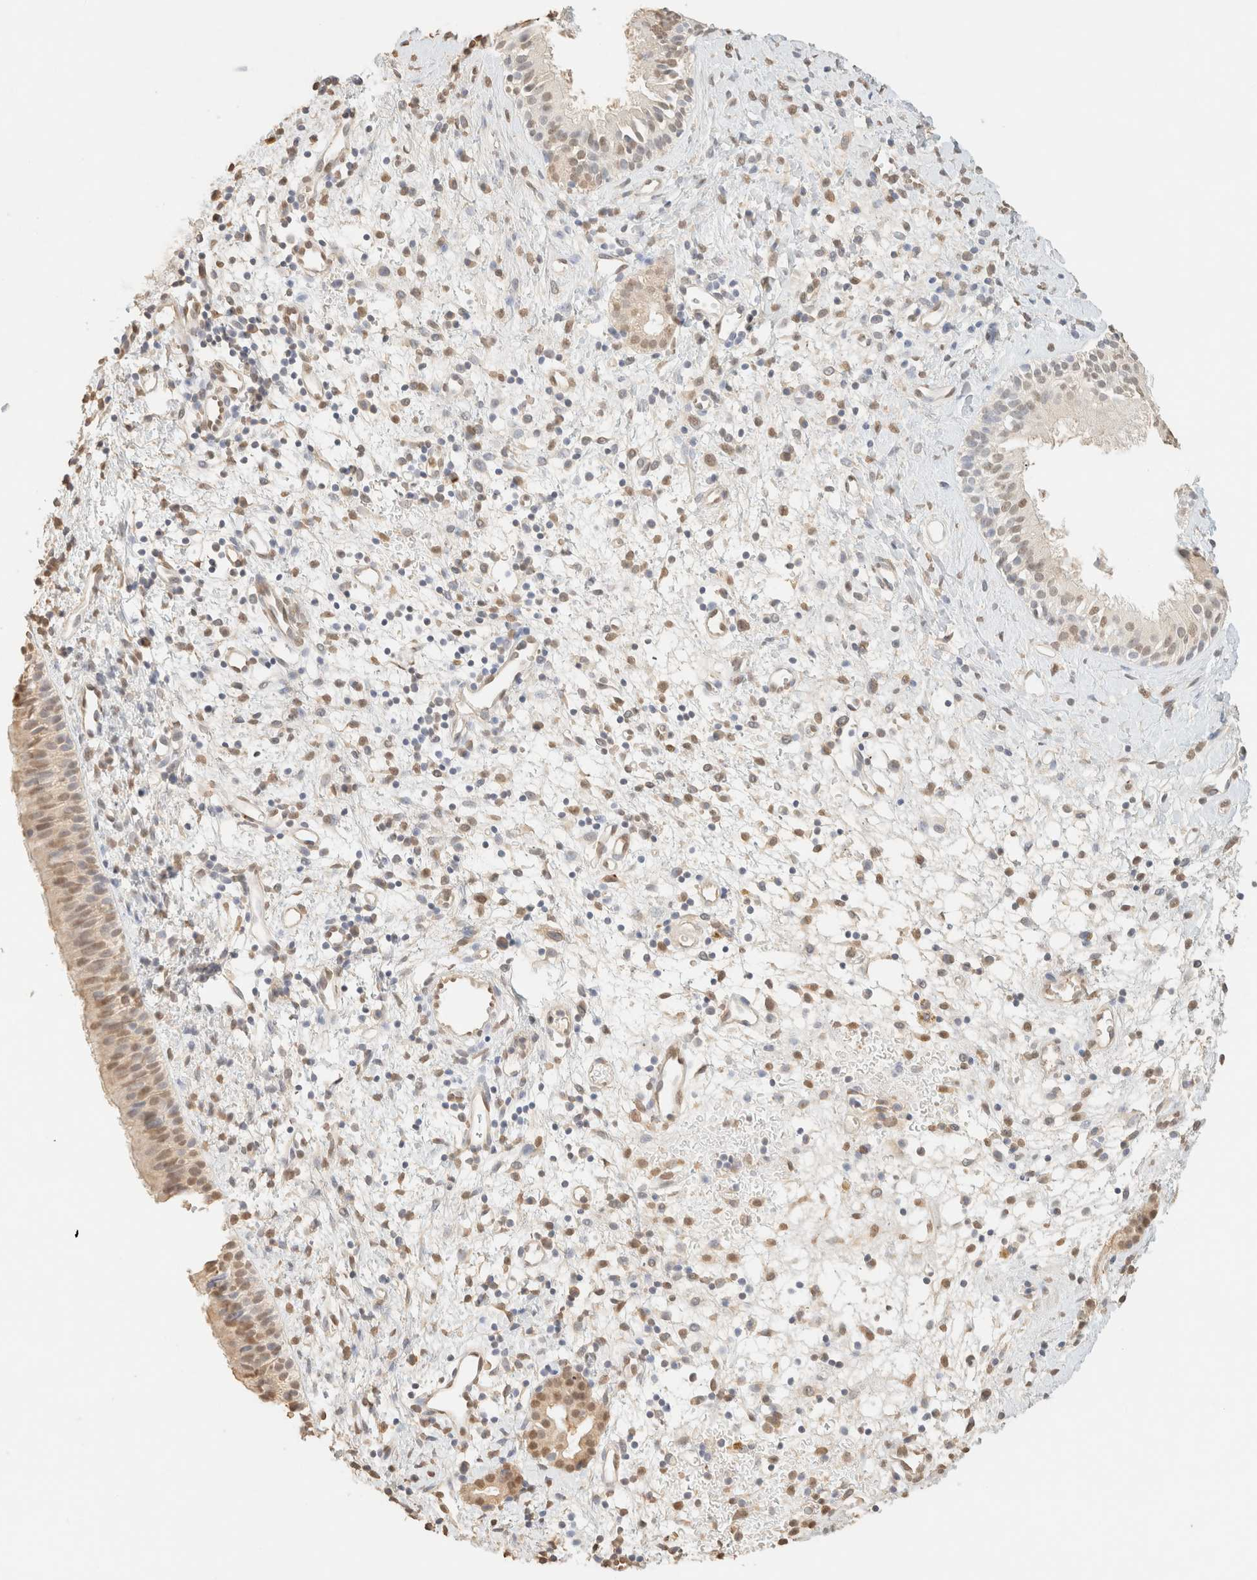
{"staining": {"intensity": "weak", "quantity": "25%-75%", "location": "cytoplasmic/membranous,nuclear"}, "tissue": "nasopharynx", "cell_type": "Respiratory epithelial cells", "image_type": "normal", "snomed": [{"axis": "morphology", "description": "Normal tissue, NOS"}, {"axis": "topography", "description": "Nasopharynx"}], "caption": "Unremarkable nasopharynx displays weak cytoplasmic/membranous,nuclear staining in approximately 25%-75% of respiratory epithelial cells.", "gene": "S100A13", "patient": {"sex": "male", "age": 22}}